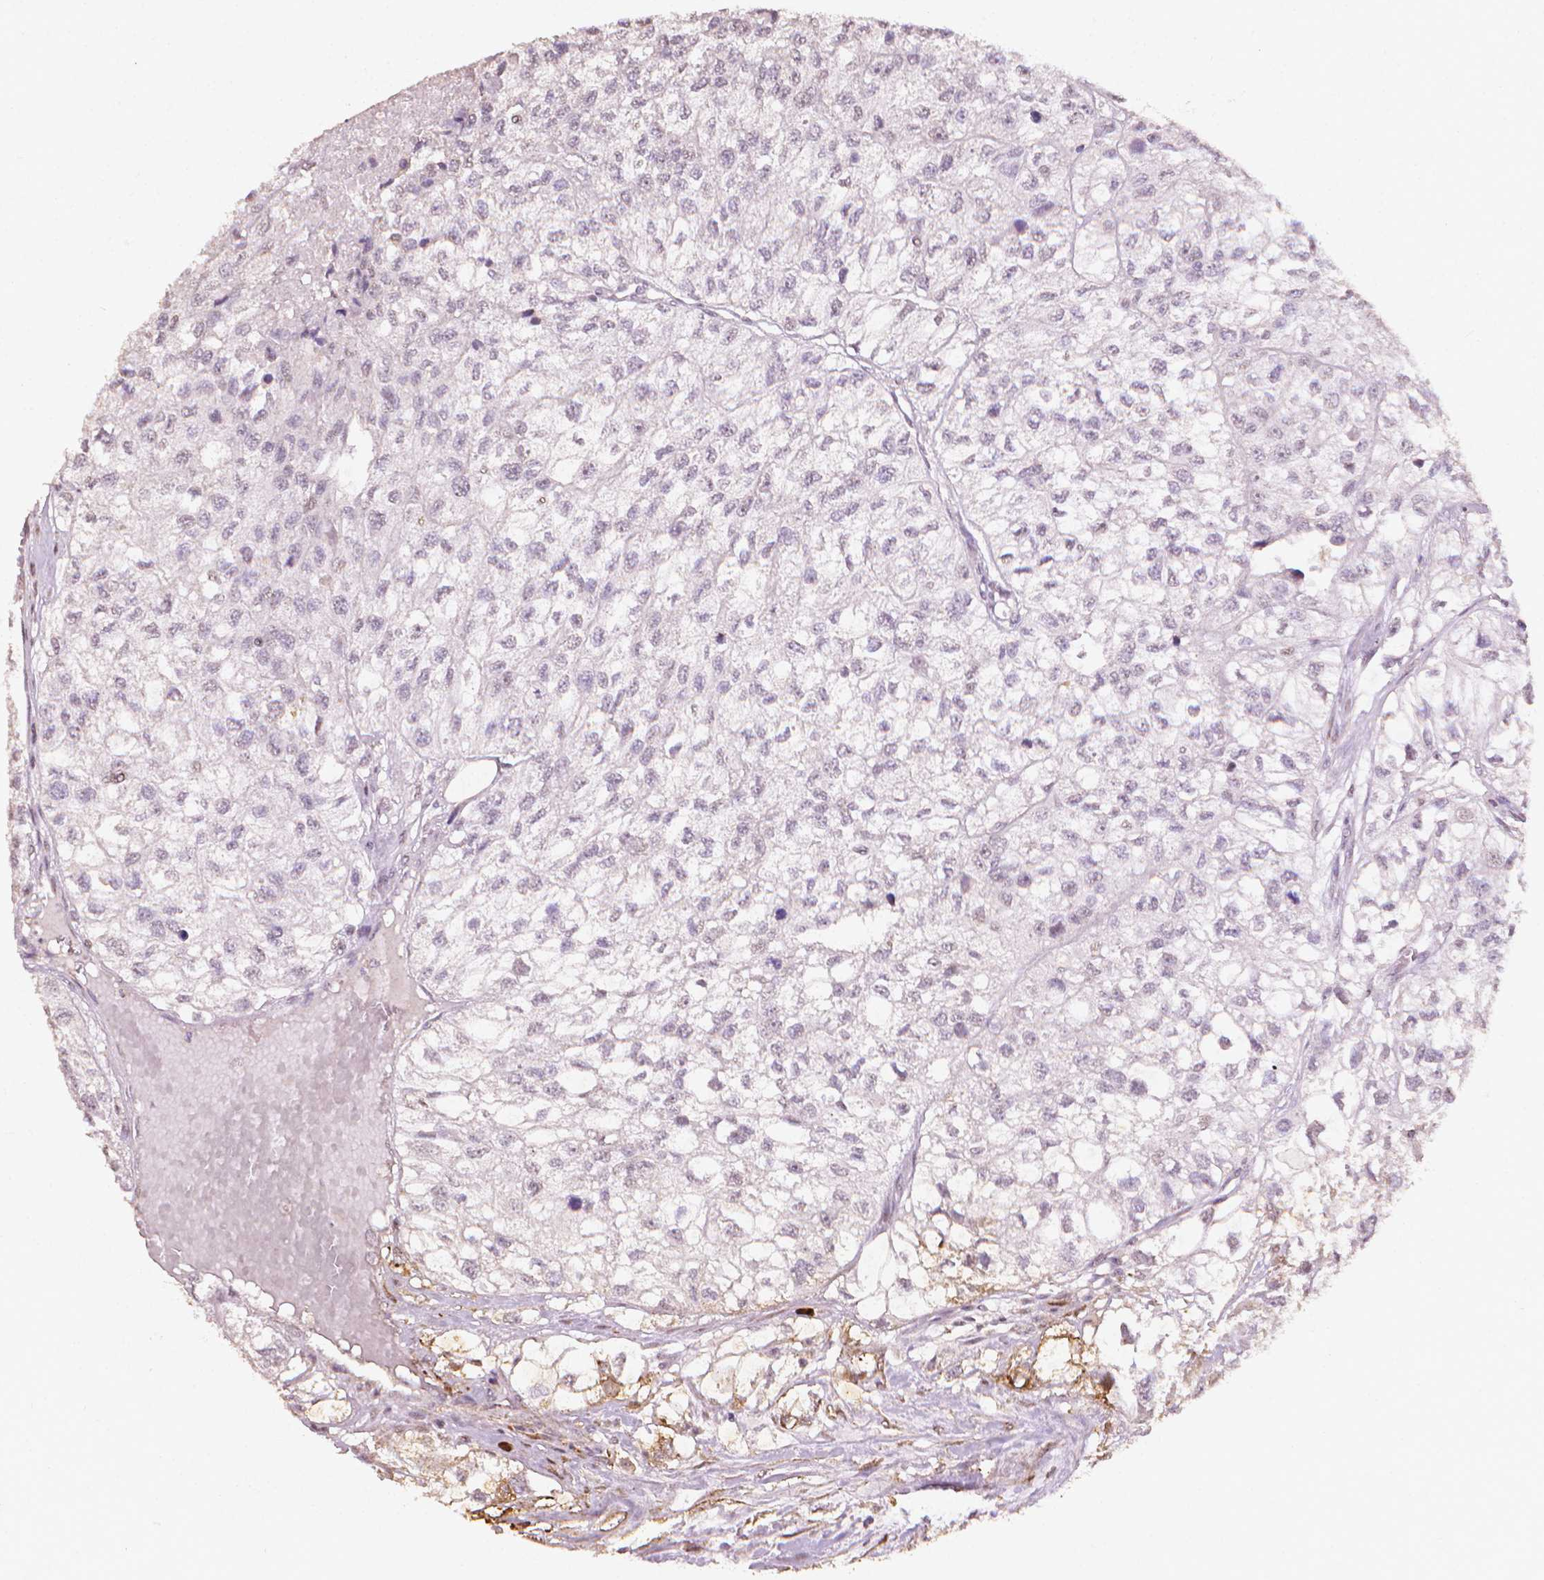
{"staining": {"intensity": "negative", "quantity": "none", "location": "none"}, "tissue": "renal cancer", "cell_type": "Tumor cells", "image_type": "cancer", "snomed": [{"axis": "morphology", "description": "Adenocarcinoma, NOS"}, {"axis": "topography", "description": "Kidney"}], "caption": "Histopathology image shows no protein staining in tumor cells of renal cancer tissue.", "gene": "DCN", "patient": {"sex": "male", "age": 56}}